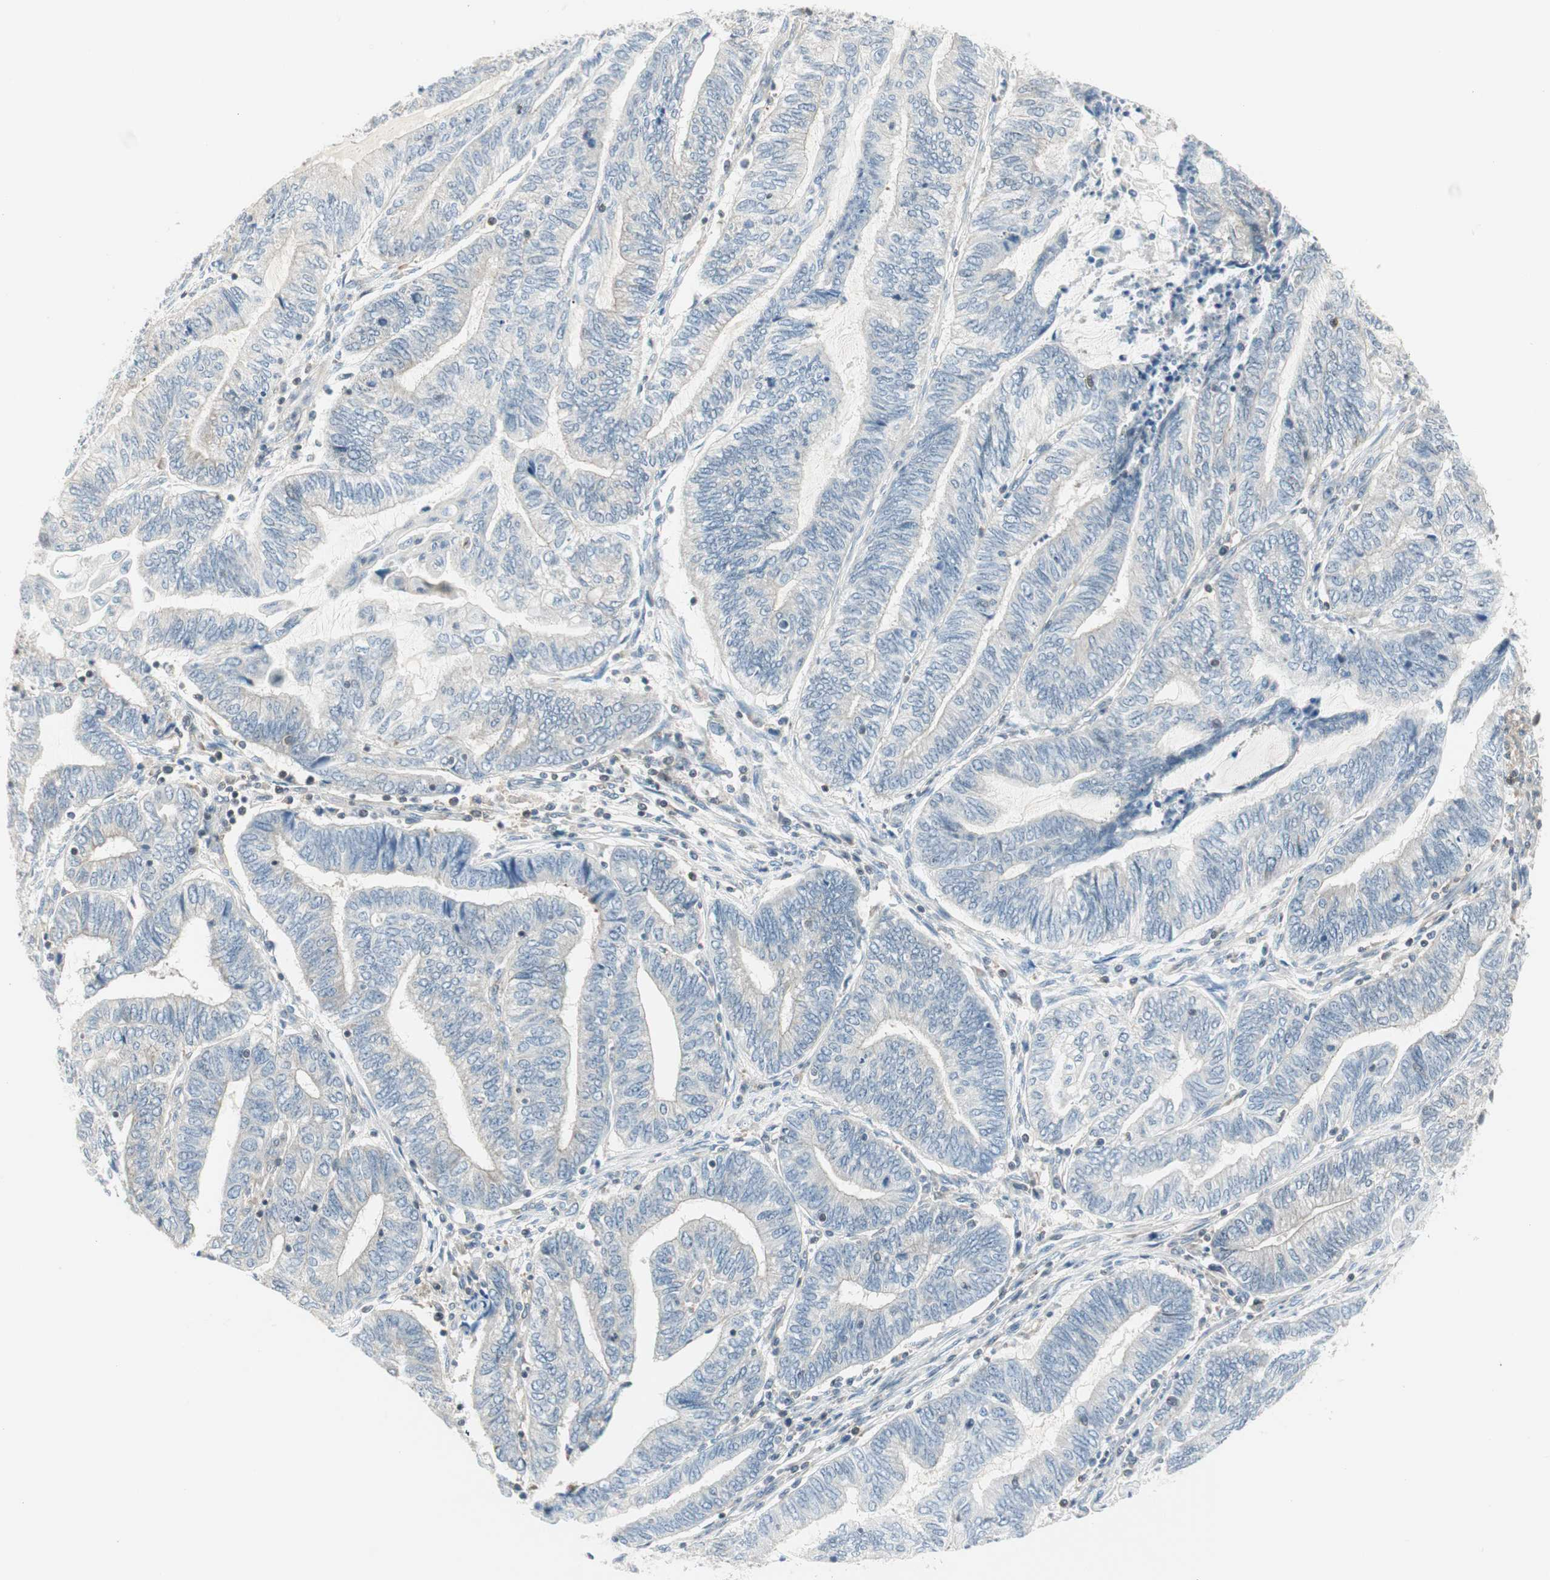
{"staining": {"intensity": "negative", "quantity": "none", "location": "none"}, "tissue": "endometrial cancer", "cell_type": "Tumor cells", "image_type": "cancer", "snomed": [{"axis": "morphology", "description": "Adenocarcinoma, NOS"}, {"axis": "topography", "description": "Uterus"}, {"axis": "topography", "description": "Endometrium"}], "caption": "Immunohistochemistry (IHC) of human endometrial cancer displays no staining in tumor cells.", "gene": "PPP1CA", "patient": {"sex": "female", "age": 70}}